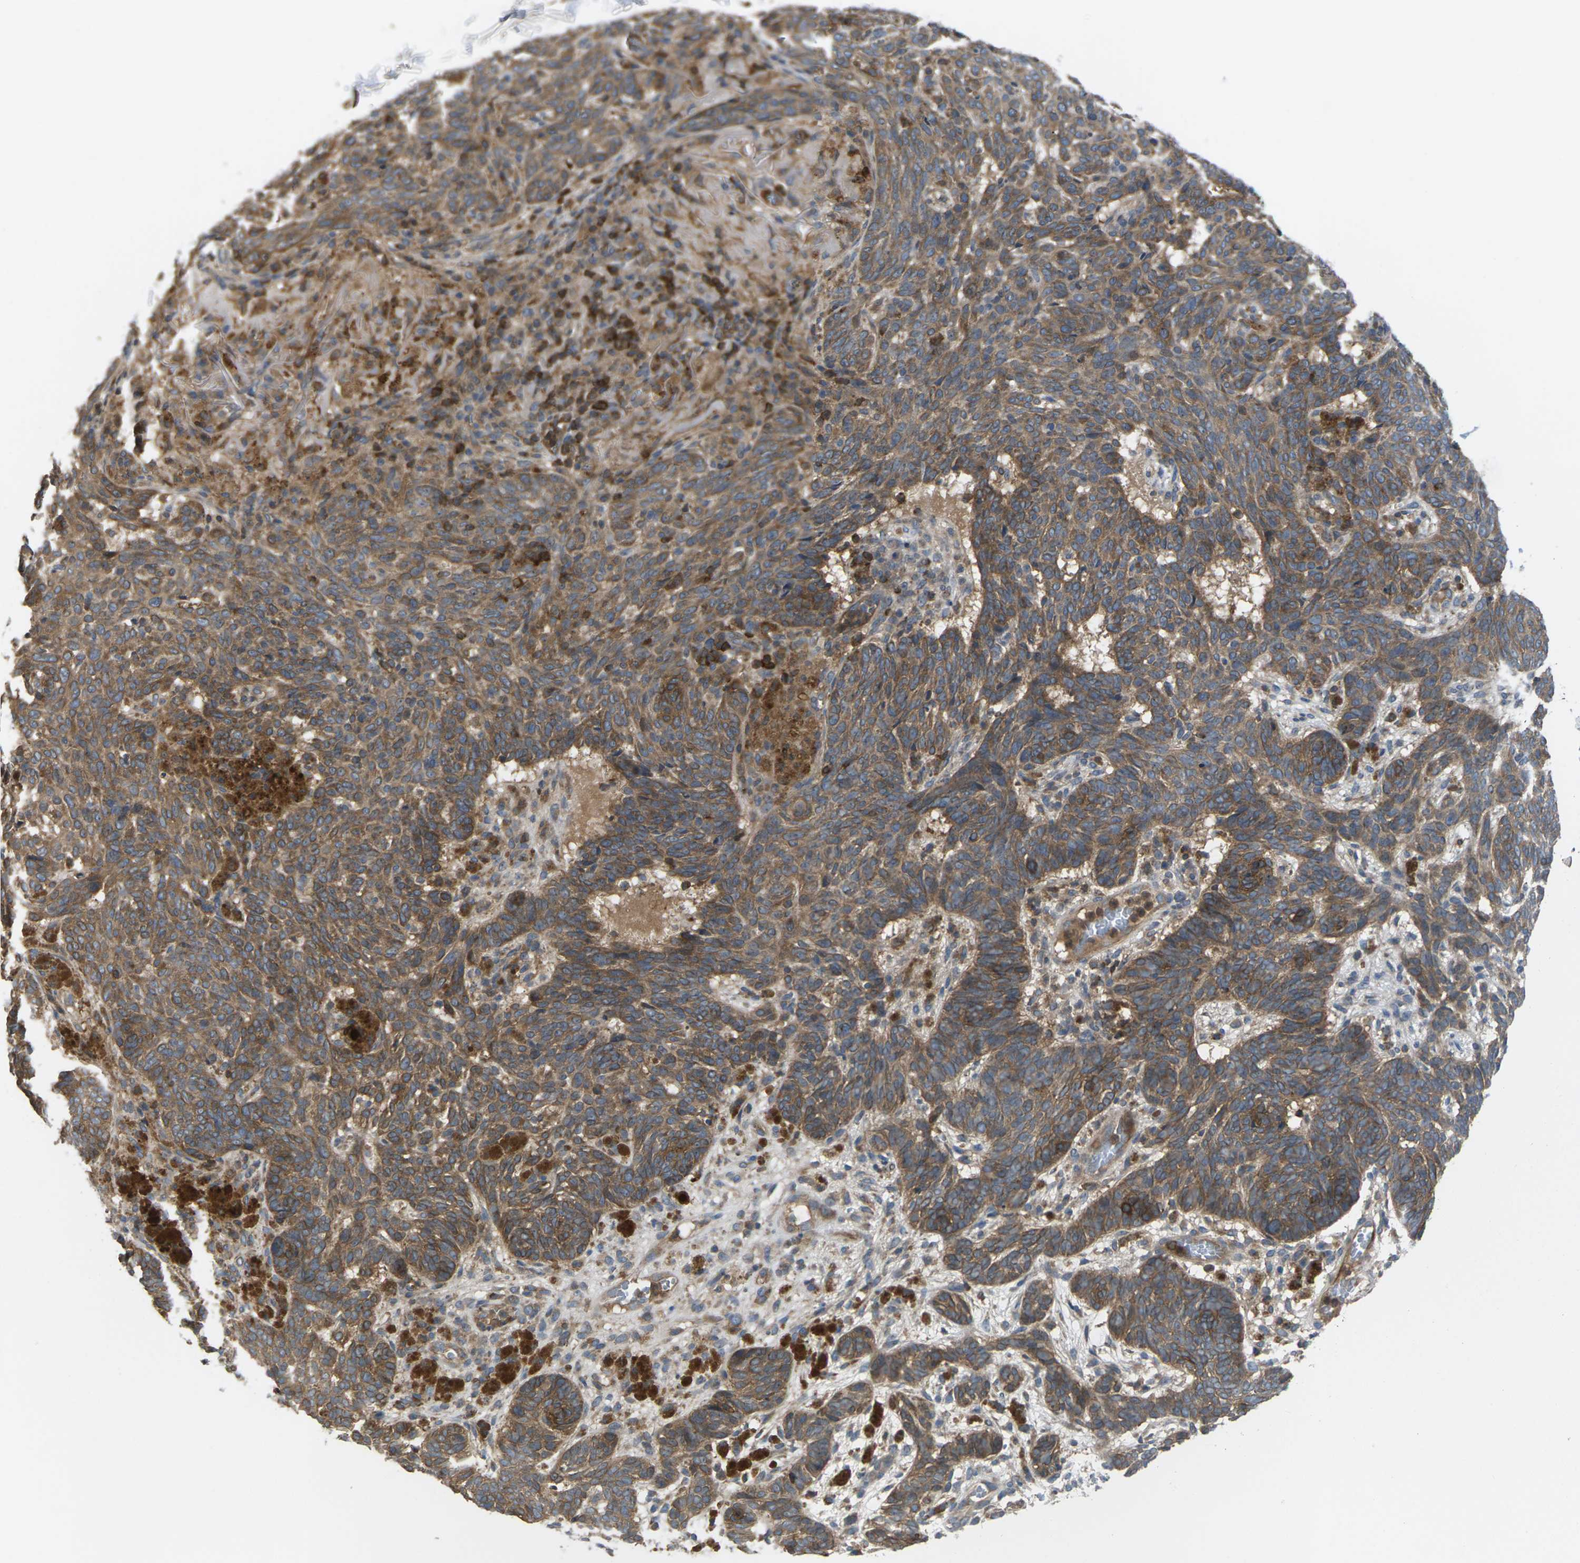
{"staining": {"intensity": "moderate", "quantity": ">75%", "location": "cytoplasmic/membranous"}, "tissue": "skin cancer", "cell_type": "Tumor cells", "image_type": "cancer", "snomed": [{"axis": "morphology", "description": "Basal cell carcinoma"}, {"axis": "topography", "description": "Skin"}], "caption": "A medium amount of moderate cytoplasmic/membranous staining is present in about >75% of tumor cells in skin cancer tissue. (DAB (3,3'-diaminobenzidine) IHC, brown staining for protein, blue staining for nuclei).", "gene": "TIAM1", "patient": {"sex": "male", "age": 85}}